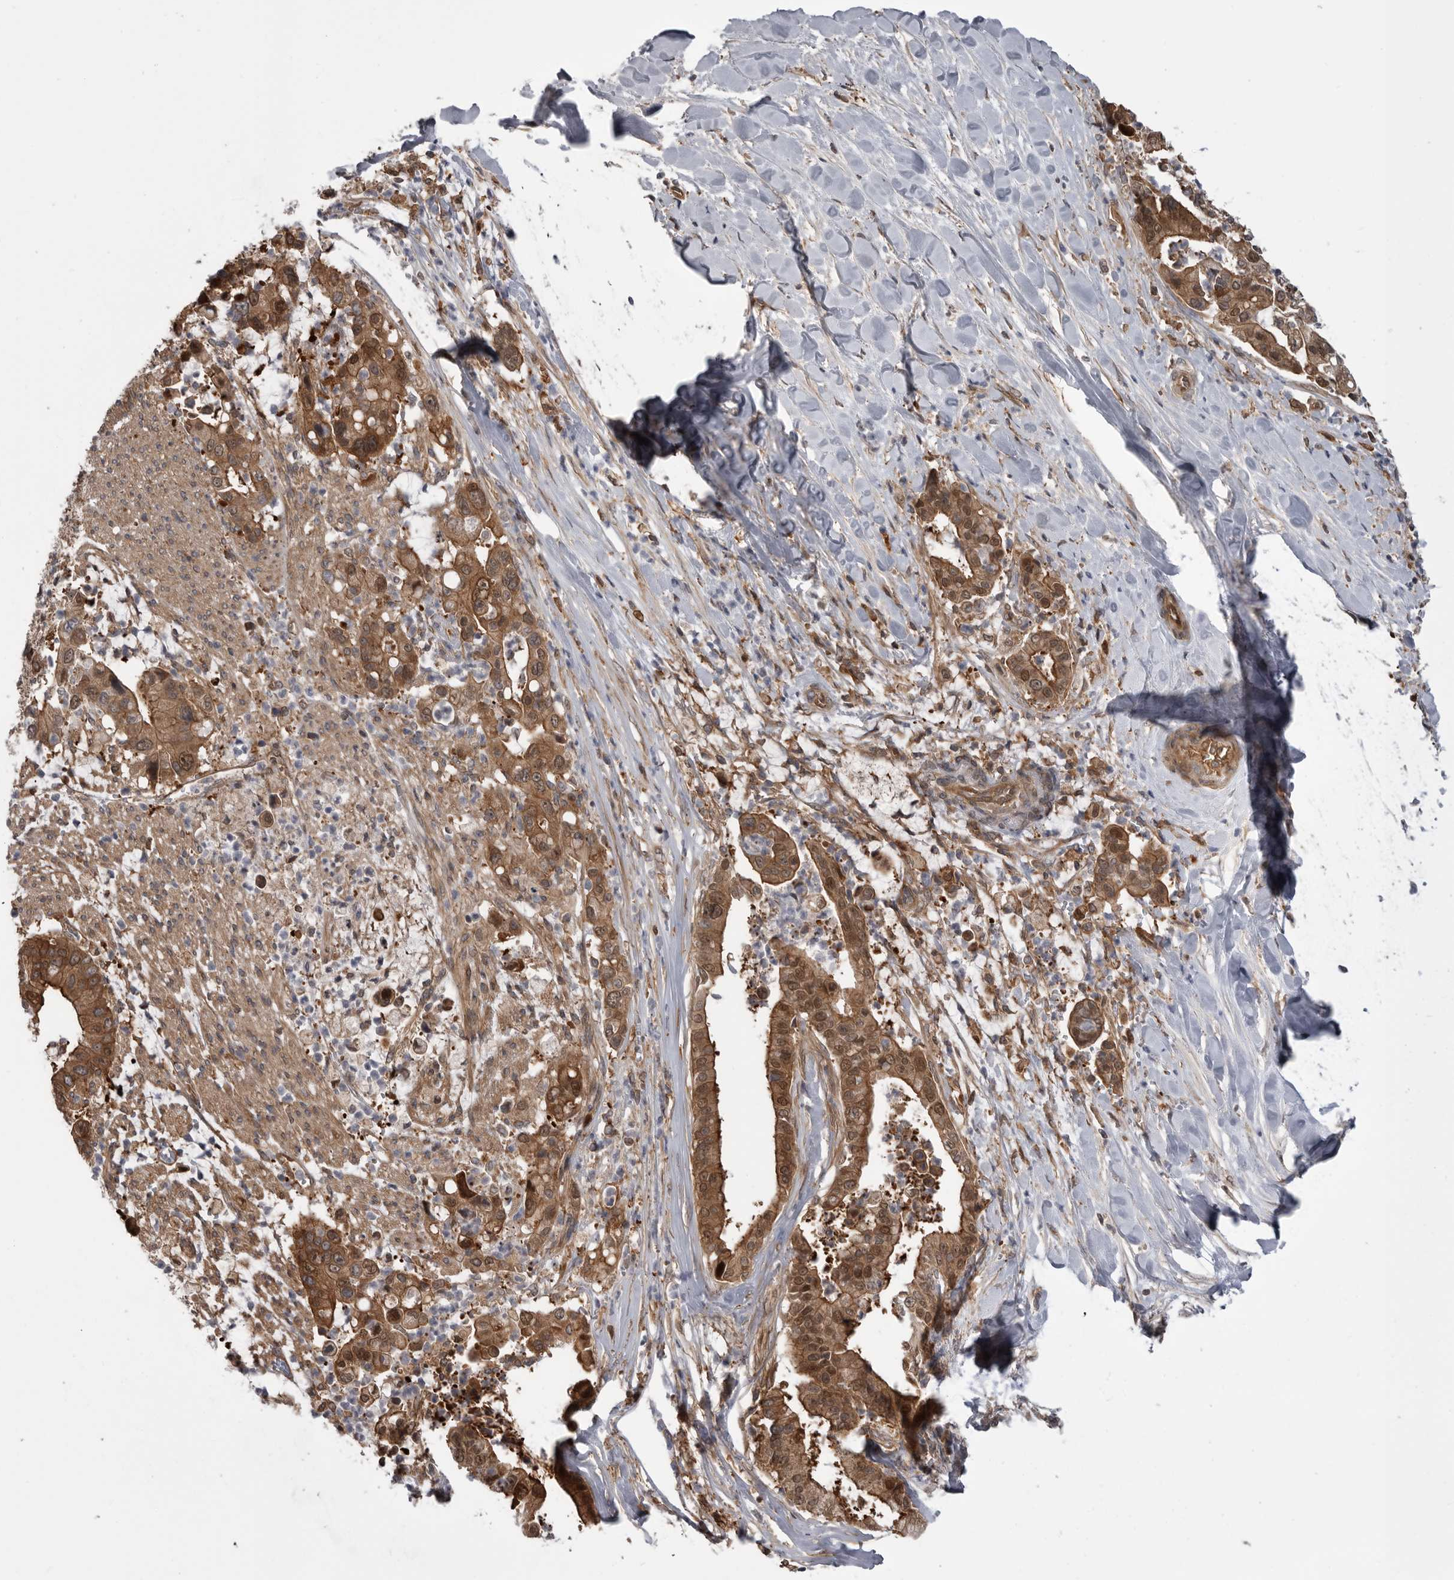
{"staining": {"intensity": "moderate", "quantity": ">75%", "location": "cytoplasmic/membranous,nuclear"}, "tissue": "liver cancer", "cell_type": "Tumor cells", "image_type": "cancer", "snomed": [{"axis": "morphology", "description": "Cholangiocarcinoma"}, {"axis": "topography", "description": "Liver"}], "caption": "This image shows liver cancer (cholangiocarcinoma) stained with immunohistochemistry to label a protein in brown. The cytoplasmic/membranous and nuclear of tumor cells show moderate positivity for the protein. Nuclei are counter-stained blue.", "gene": "RAB3GAP2", "patient": {"sex": "female", "age": 54}}